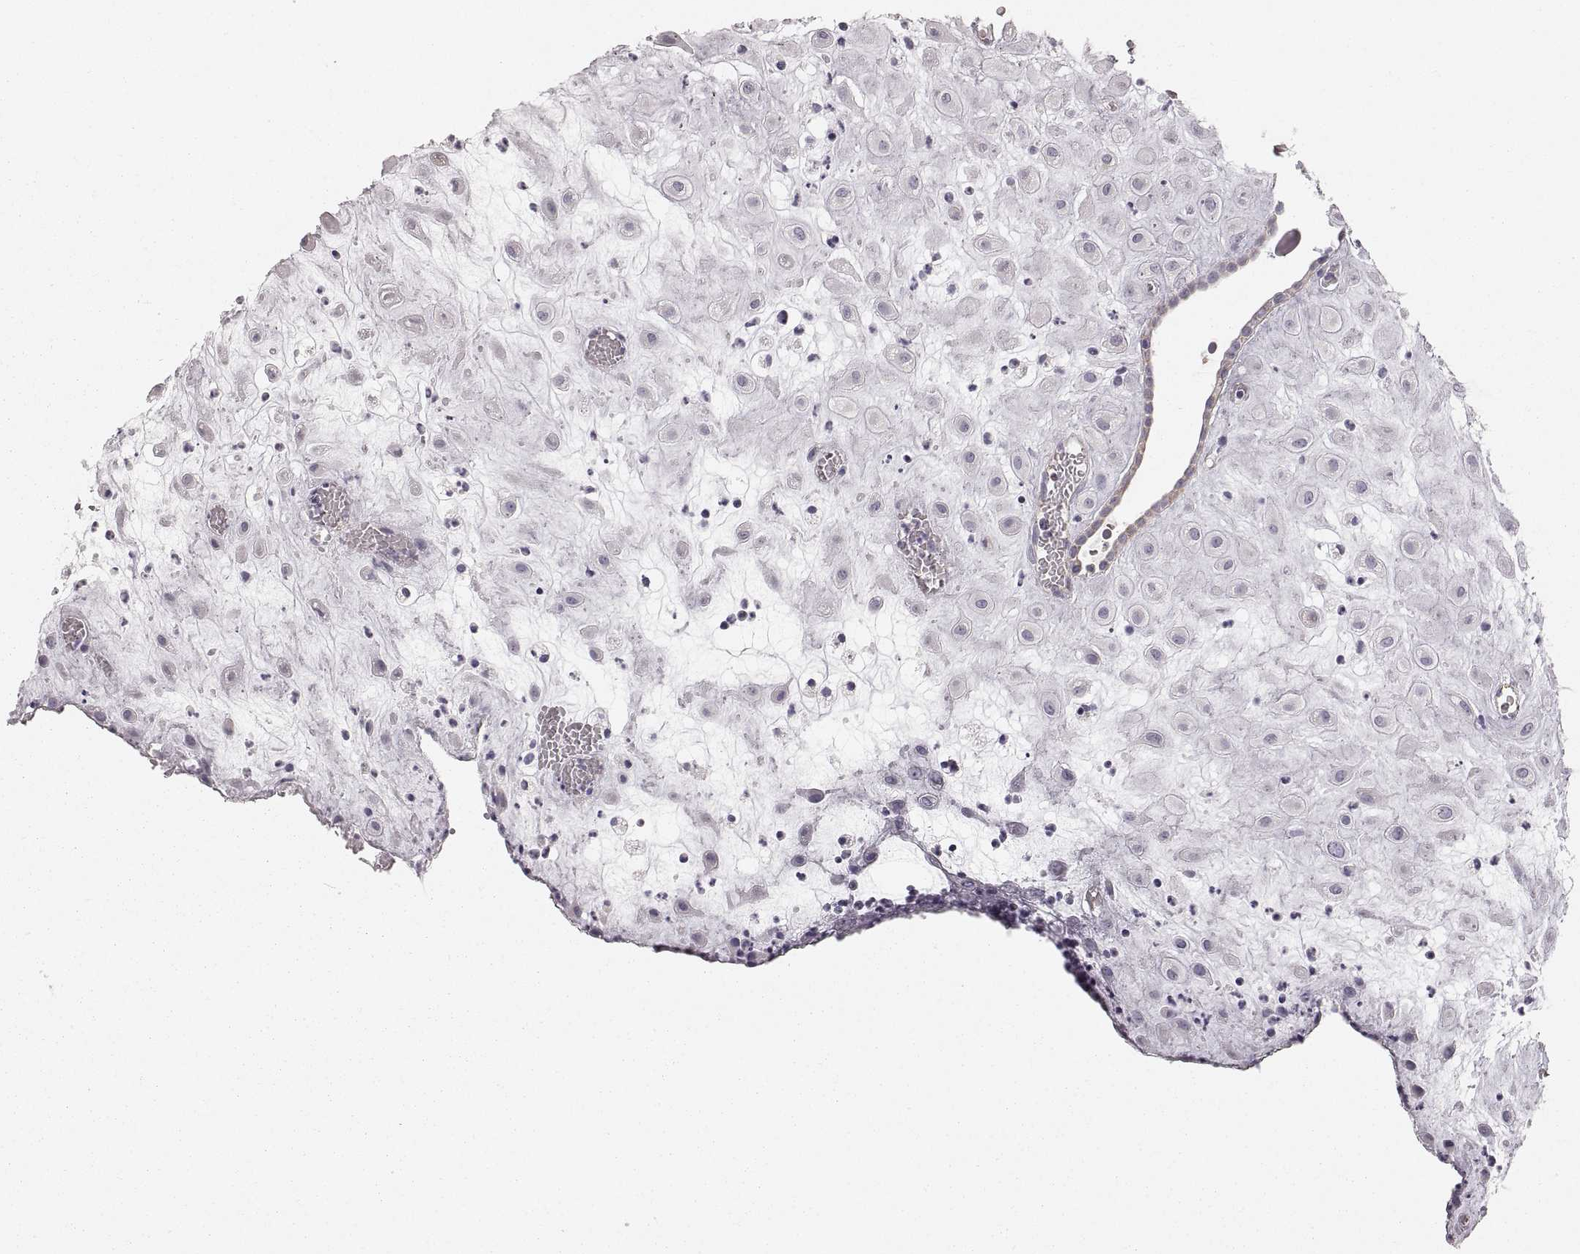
{"staining": {"intensity": "negative", "quantity": "none", "location": "none"}, "tissue": "placenta", "cell_type": "Decidual cells", "image_type": "normal", "snomed": [{"axis": "morphology", "description": "Normal tissue, NOS"}, {"axis": "topography", "description": "Placenta"}], "caption": "The image displays no significant expression in decidual cells of placenta.", "gene": "RDH13", "patient": {"sex": "female", "age": 24}}